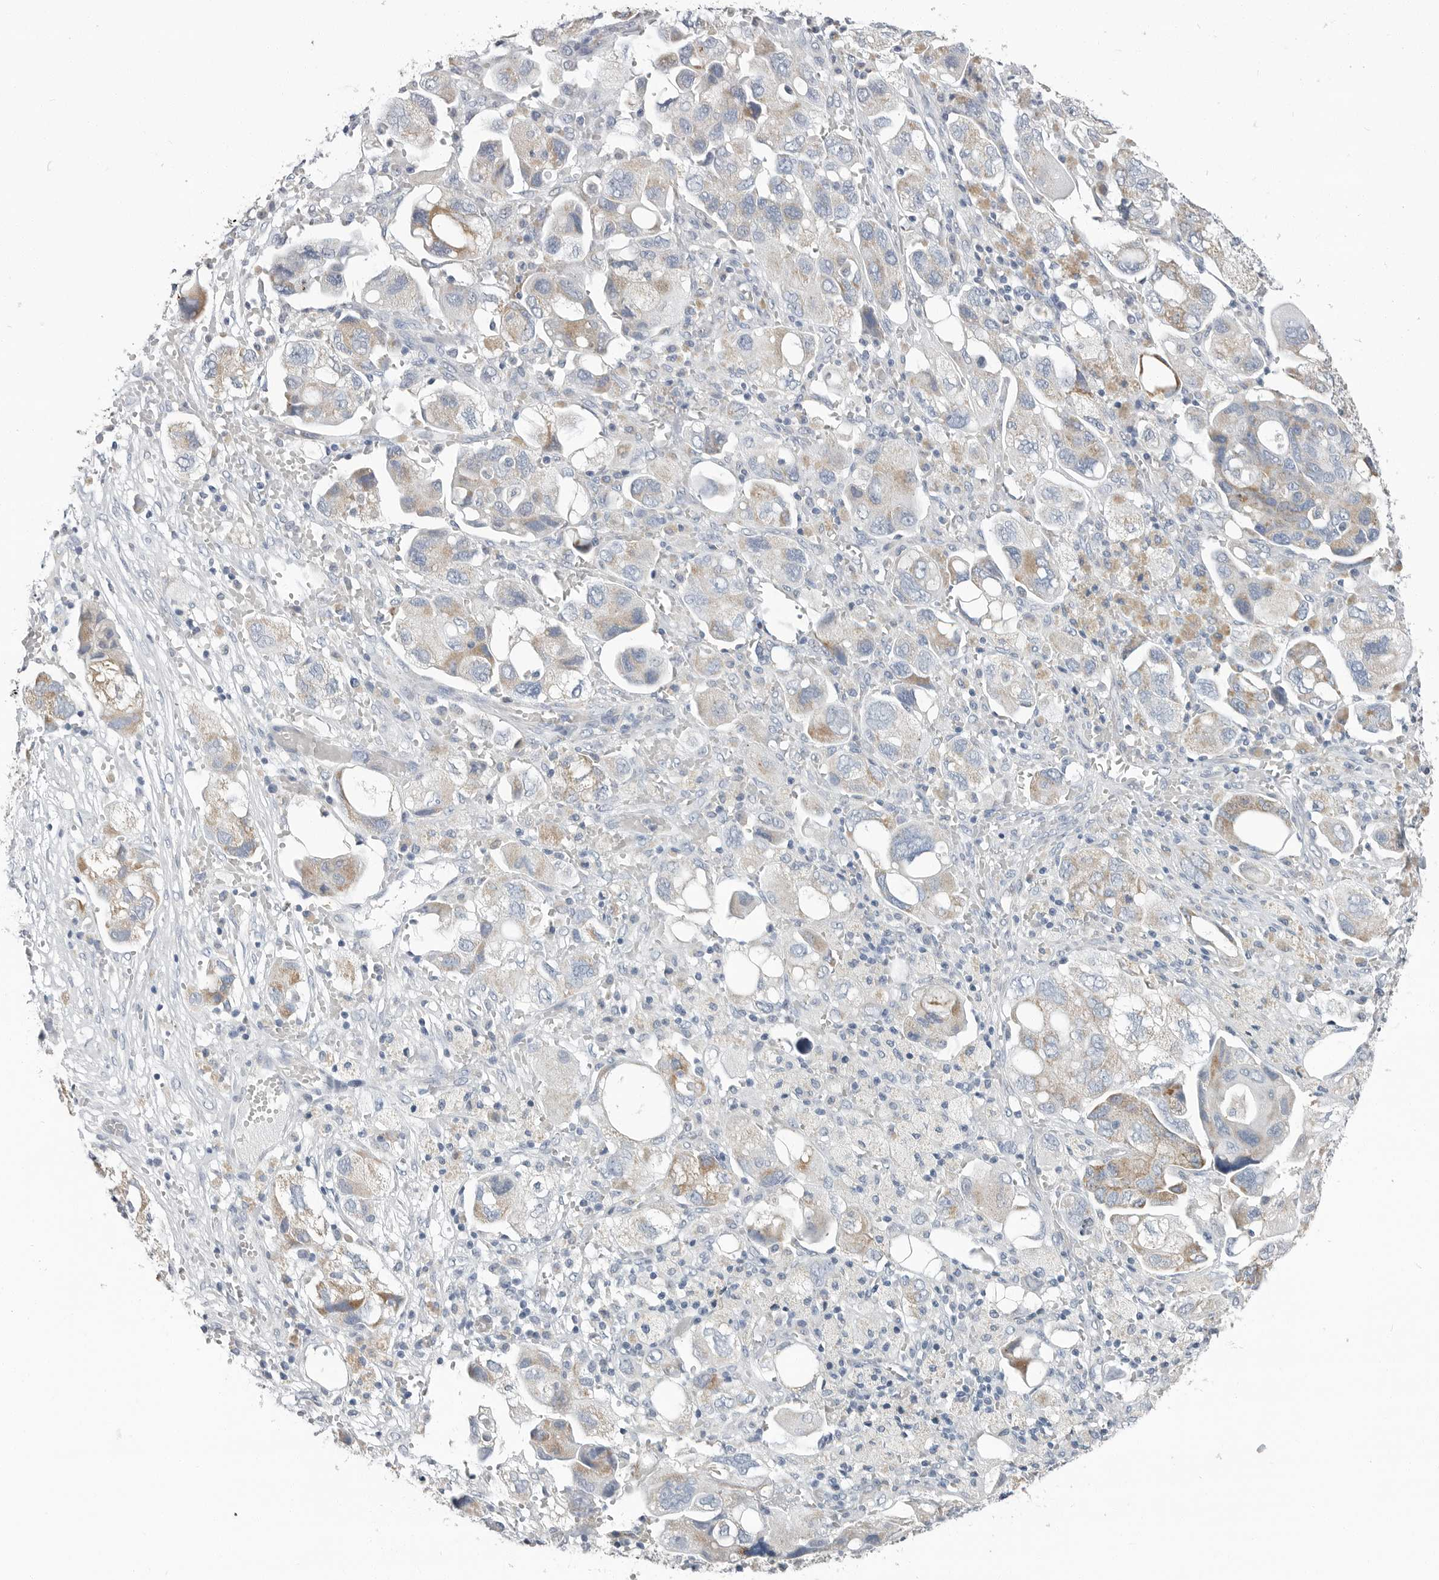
{"staining": {"intensity": "weak", "quantity": "<25%", "location": "cytoplasmic/membranous"}, "tissue": "ovarian cancer", "cell_type": "Tumor cells", "image_type": "cancer", "snomed": [{"axis": "morphology", "description": "Carcinoma, NOS"}, {"axis": "morphology", "description": "Cystadenocarcinoma, serous, NOS"}, {"axis": "topography", "description": "Ovary"}], "caption": "High magnification brightfield microscopy of serous cystadenocarcinoma (ovarian) stained with DAB (3,3'-diaminobenzidine) (brown) and counterstained with hematoxylin (blue): tumor cells show no significant expression.", "gene": "PLN", "patient": {"sex": "female", "age": 69}}